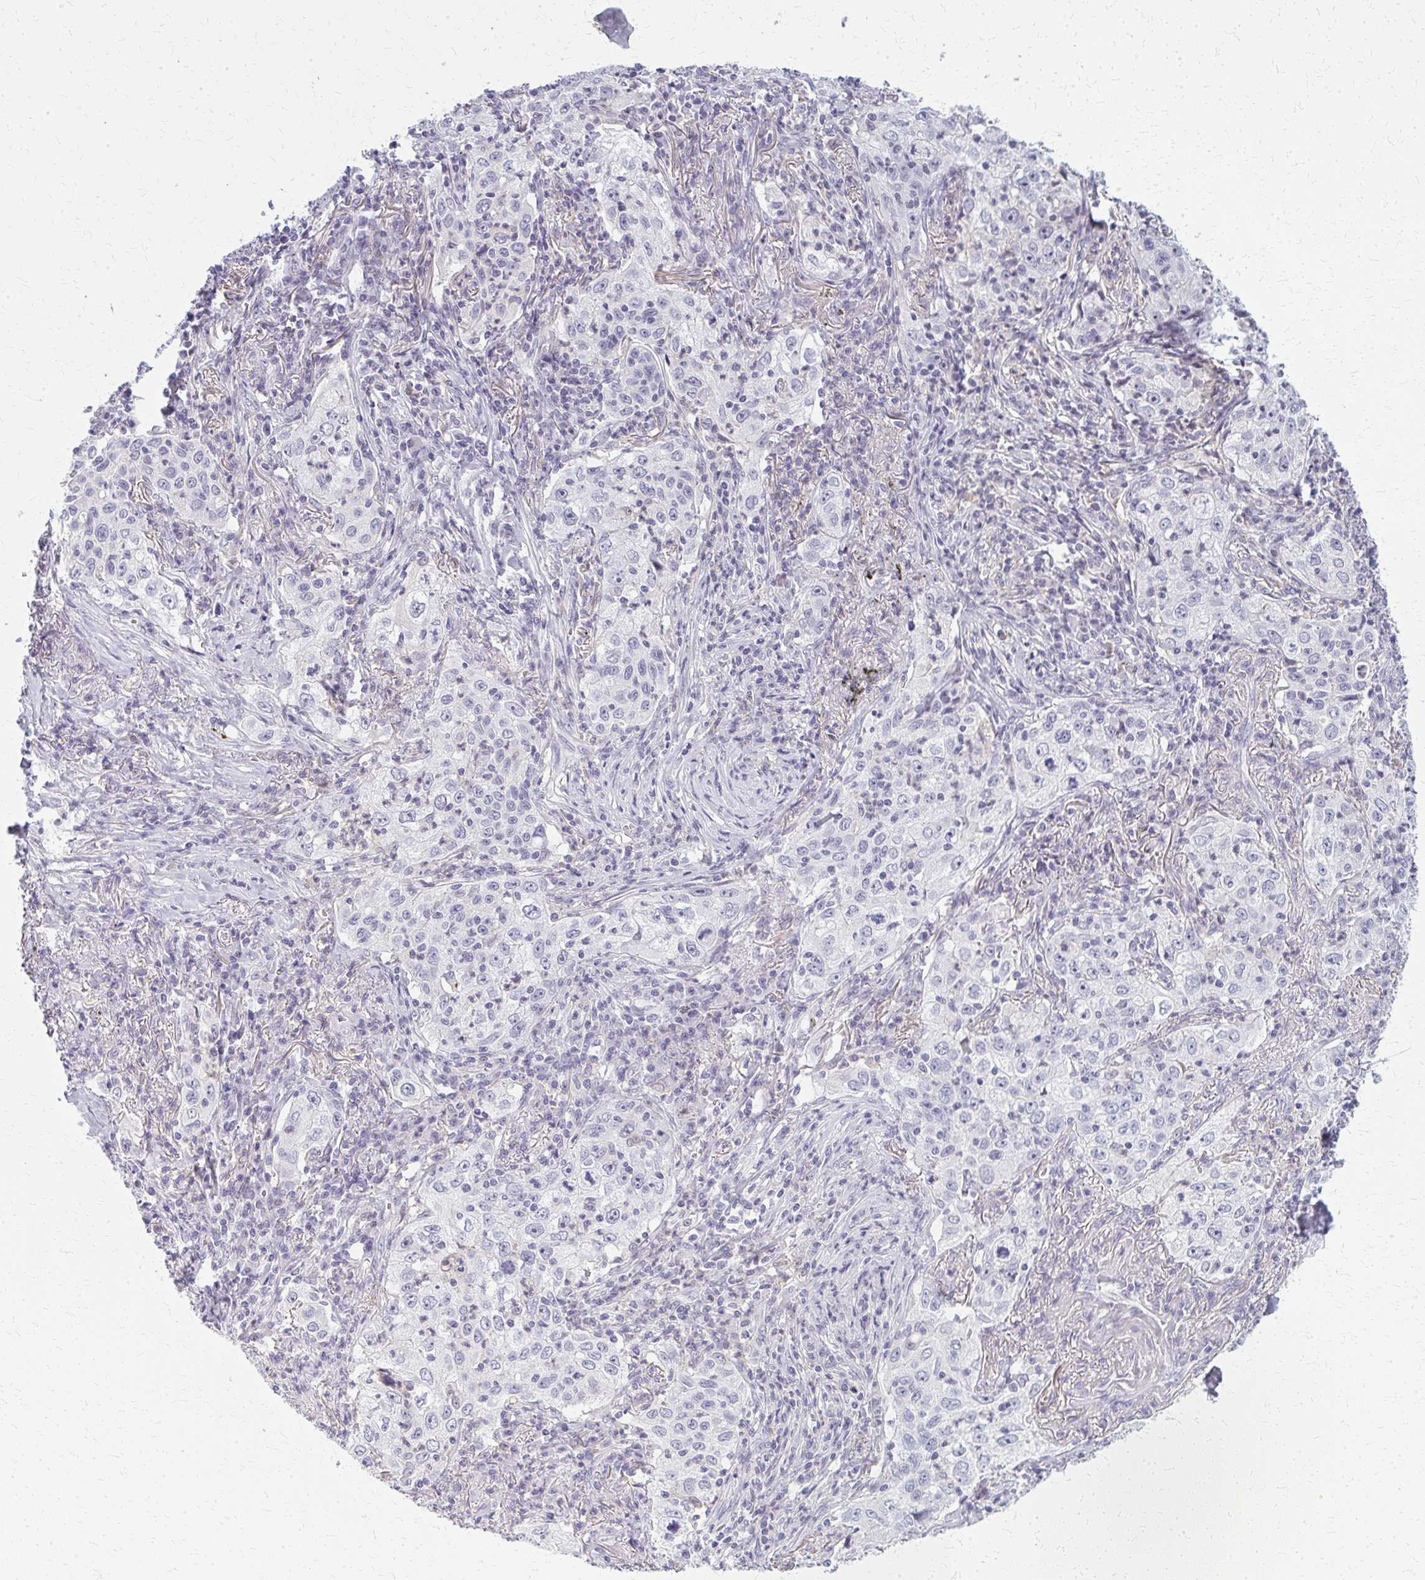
{"staining": {"intensity": "negative", "quantity": "none", "location": "none"}, "tissue": "lung cancer", "cell_type": "Tumor cells", "image_type": "cancer", "snomed": [{"axis": "morphology", "description": "Squamous cell carcinoma, NOS"}, {"axis": "topography", "description": "Lung"}], "caption": "A histopathology image of lung cancer stained for a protein shows no brown staining in tumor cells.", "gene": "CASQ2", "patient": {"sex": "male", "age": 71}}